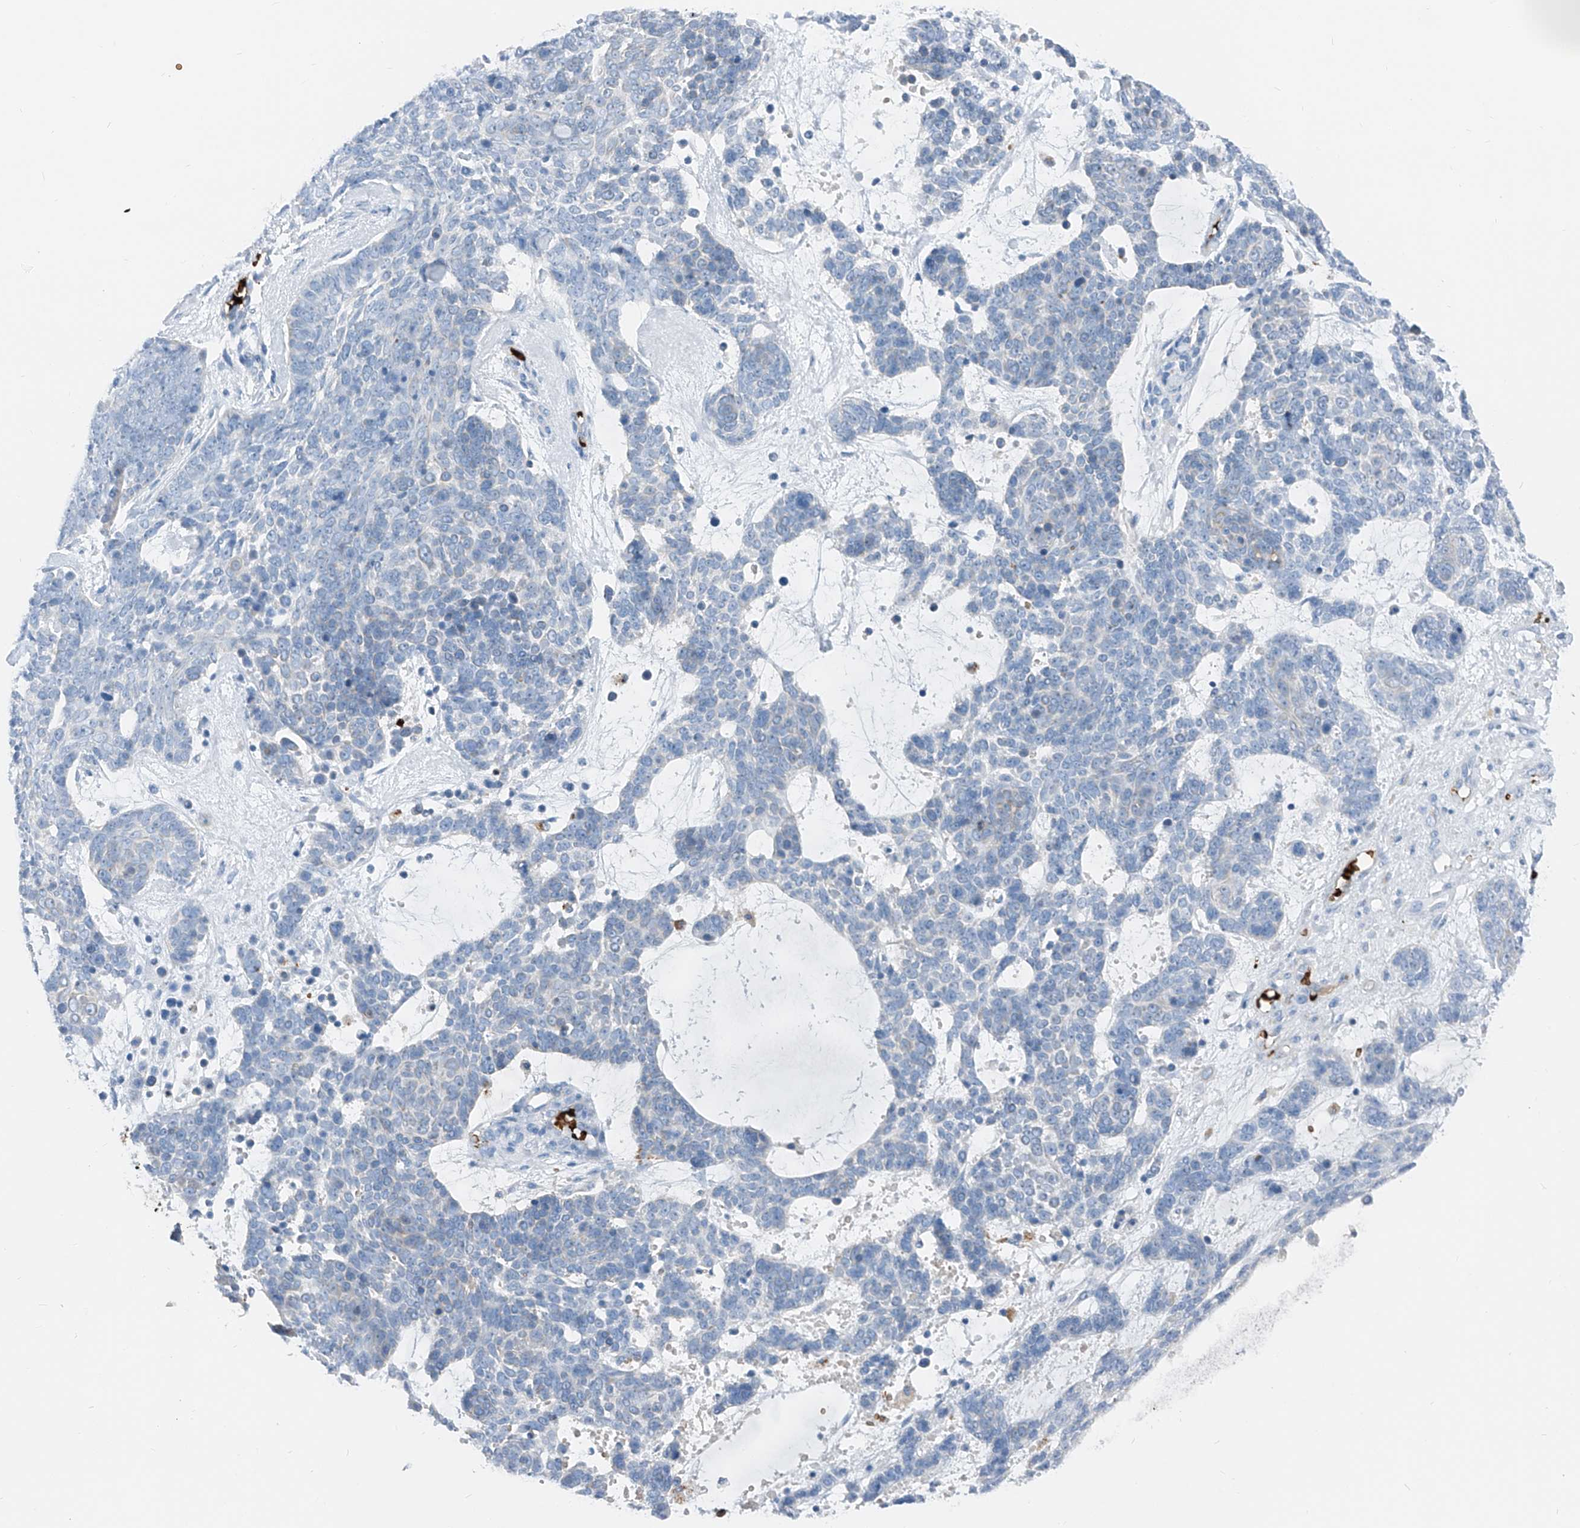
{"staining": {"intensity": "negative", "quantity": "none", "location": "none"}, "tissue": "skin cancer", "cell_type": "Tumor cells", "image_type": "cancer", "snomed": [{"axis": "morphology", "description": "Basal cell carcinoma"}, {"axis": "topography", "description": "Skin"}], "caption": "A histopathology image of human skin basal cell carcinoma is negative for staining in tumor cells.", "gene": "PRSS23", "patient": {"sex": "female", "age": 81}}